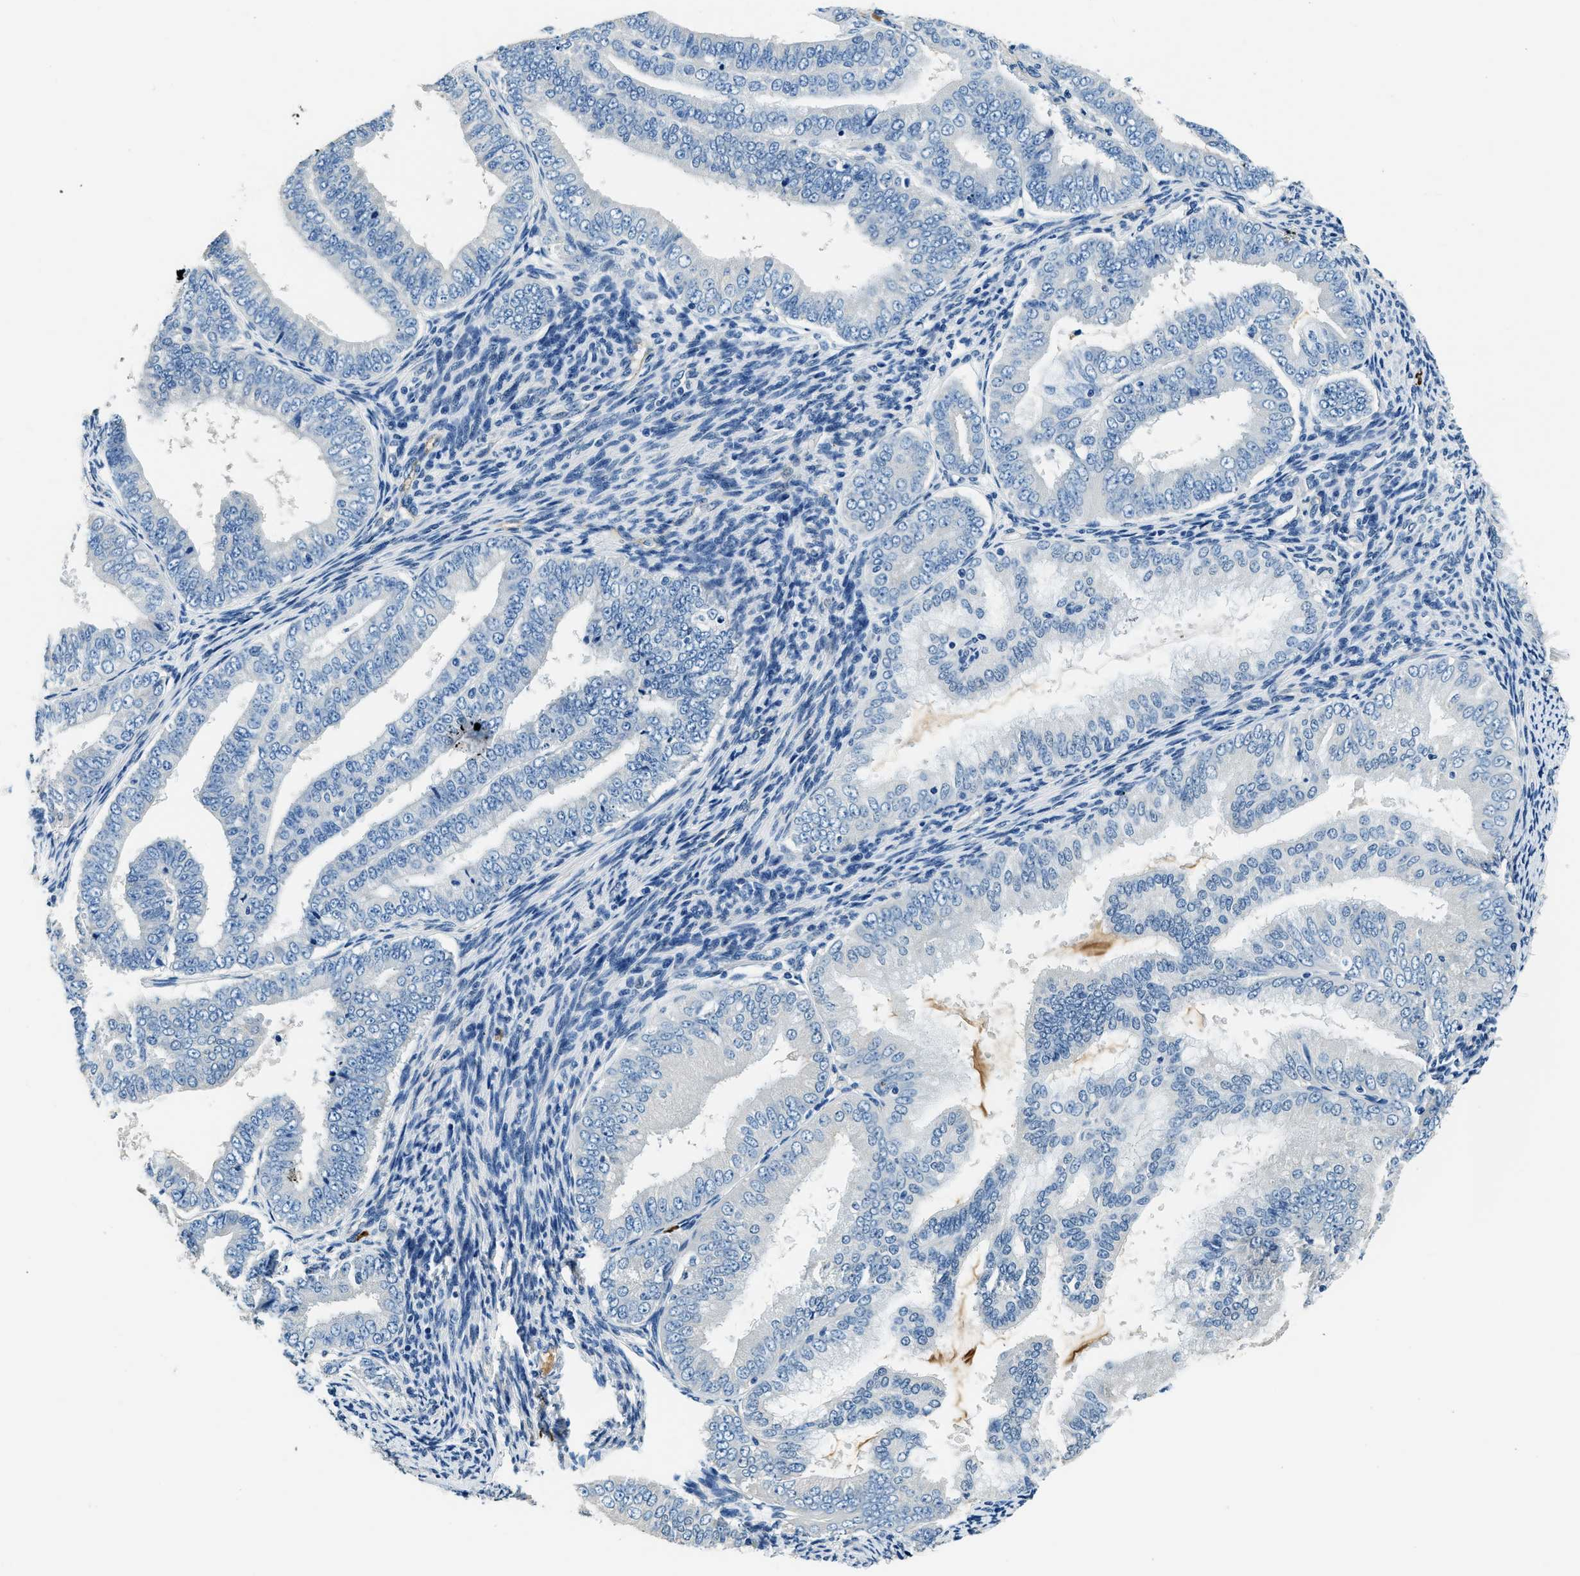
{"staining": {"intensity": "negative", "quantity": "none", "location": "none"}, "tissue": "endometrial cancer", "cell_type": "Tumor cells", "image_type": "cancer", "snomed": [{"axis": "morphology", "description": "Adenocarcinoma, NOS"}, {"axis": "topography", "description": "Endometrium"}], "caption": "Immunohistochemical staining of endometrial cancer (adenocarcinoma) displays no significant expression in tumor cells. (IHC, brightfield microscopy, high magnification).", "gene": "TMEM186", "patient": {"sex": "female", "age": 63}}